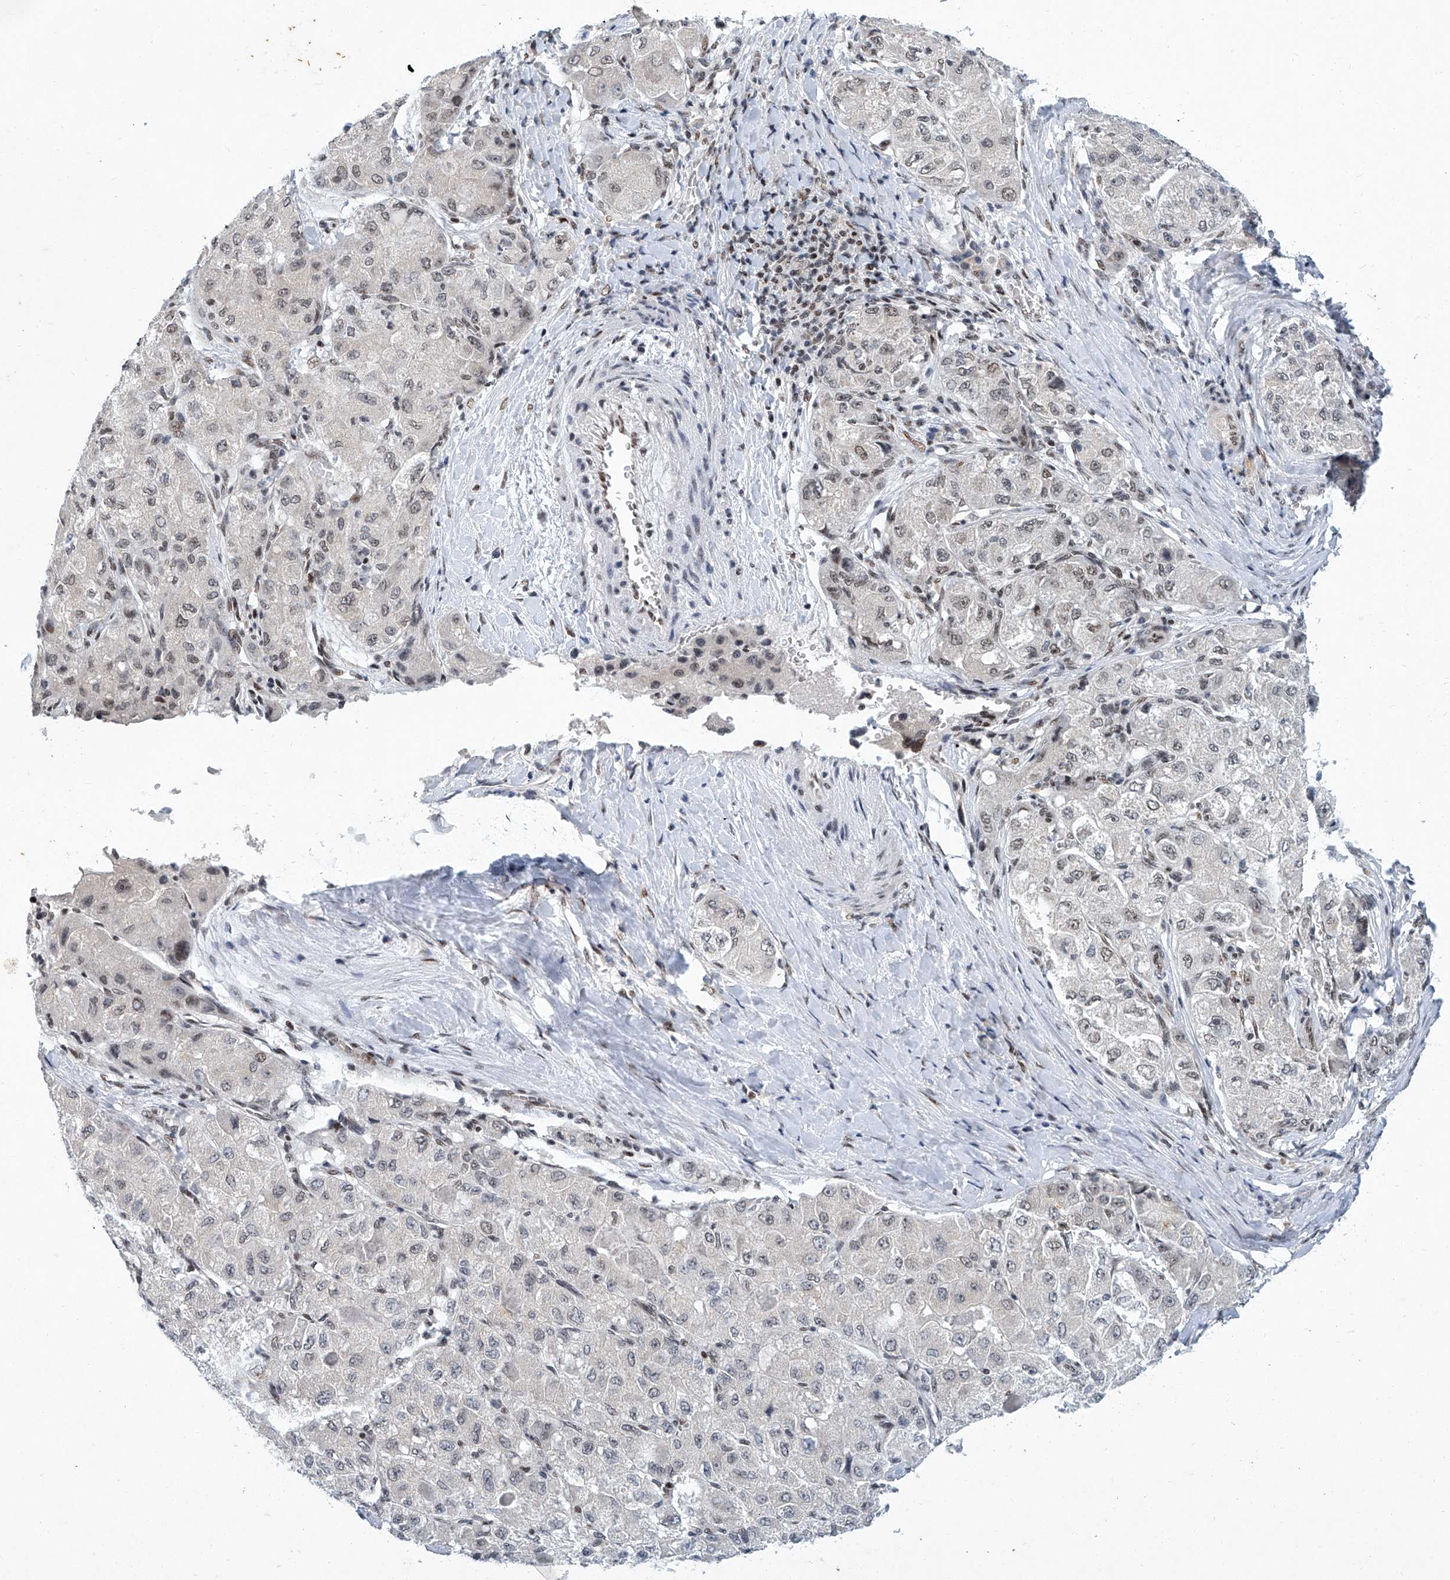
{"staining": {"intensity": "weak", "quantity": "<25%", "location": "nuclear"}, "tissue": "liver cancer", "cell_type": "Tumor cells", "image_type": "cancer", "snomed": [{"axis": "morphology", "description": "Carcinoma, Hepatocellular, NOS"}, {"axis": "topography", "description": "Liver"}], "caption": "The micrograph shows no significant expression in tumor cells of liver cancer.", "gene": "TFDP1", "patient": {"sex": "male", "age": 80}}